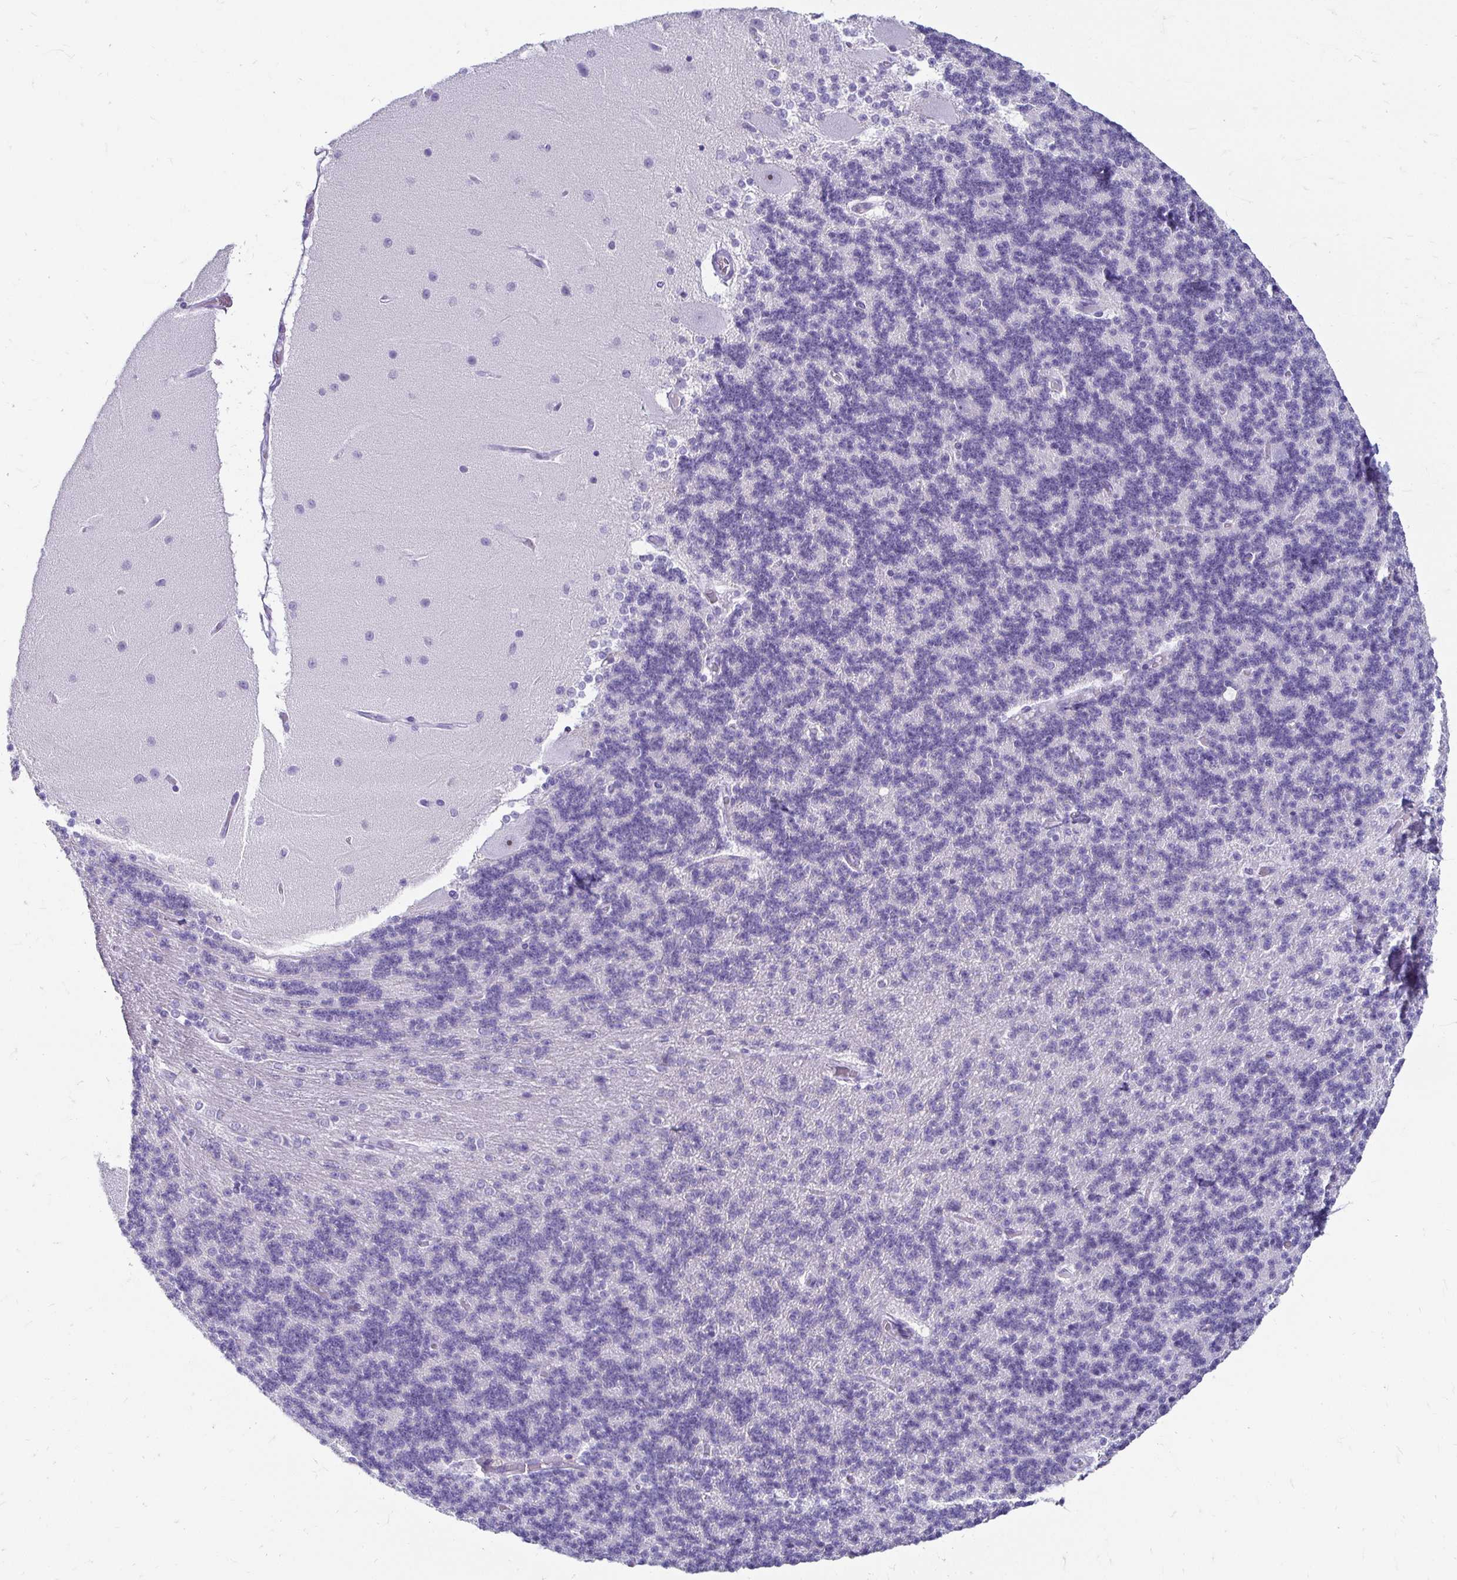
{"staining": {"intensity": "negative", "quantity": "none", "location": "none"}, "tissue": "cerebellum", "cell_type": "Cells in granular layer", "image_type": "normal", "snomed": [{"axis": "morphology", "description": "Normal tissue, NOS"}, {"axis": "topography", "description": "Cerebellum"}], "caption": "Immunohistochemistry photomicrograph of normal cerebellum: human cerebellum stained with DAB (3,3'-diaminobenzidine) demonstrates no significant protein expression in cells in granular layer.", "gene": "CST6", "patient": {"sex": "female", "age": 54}}